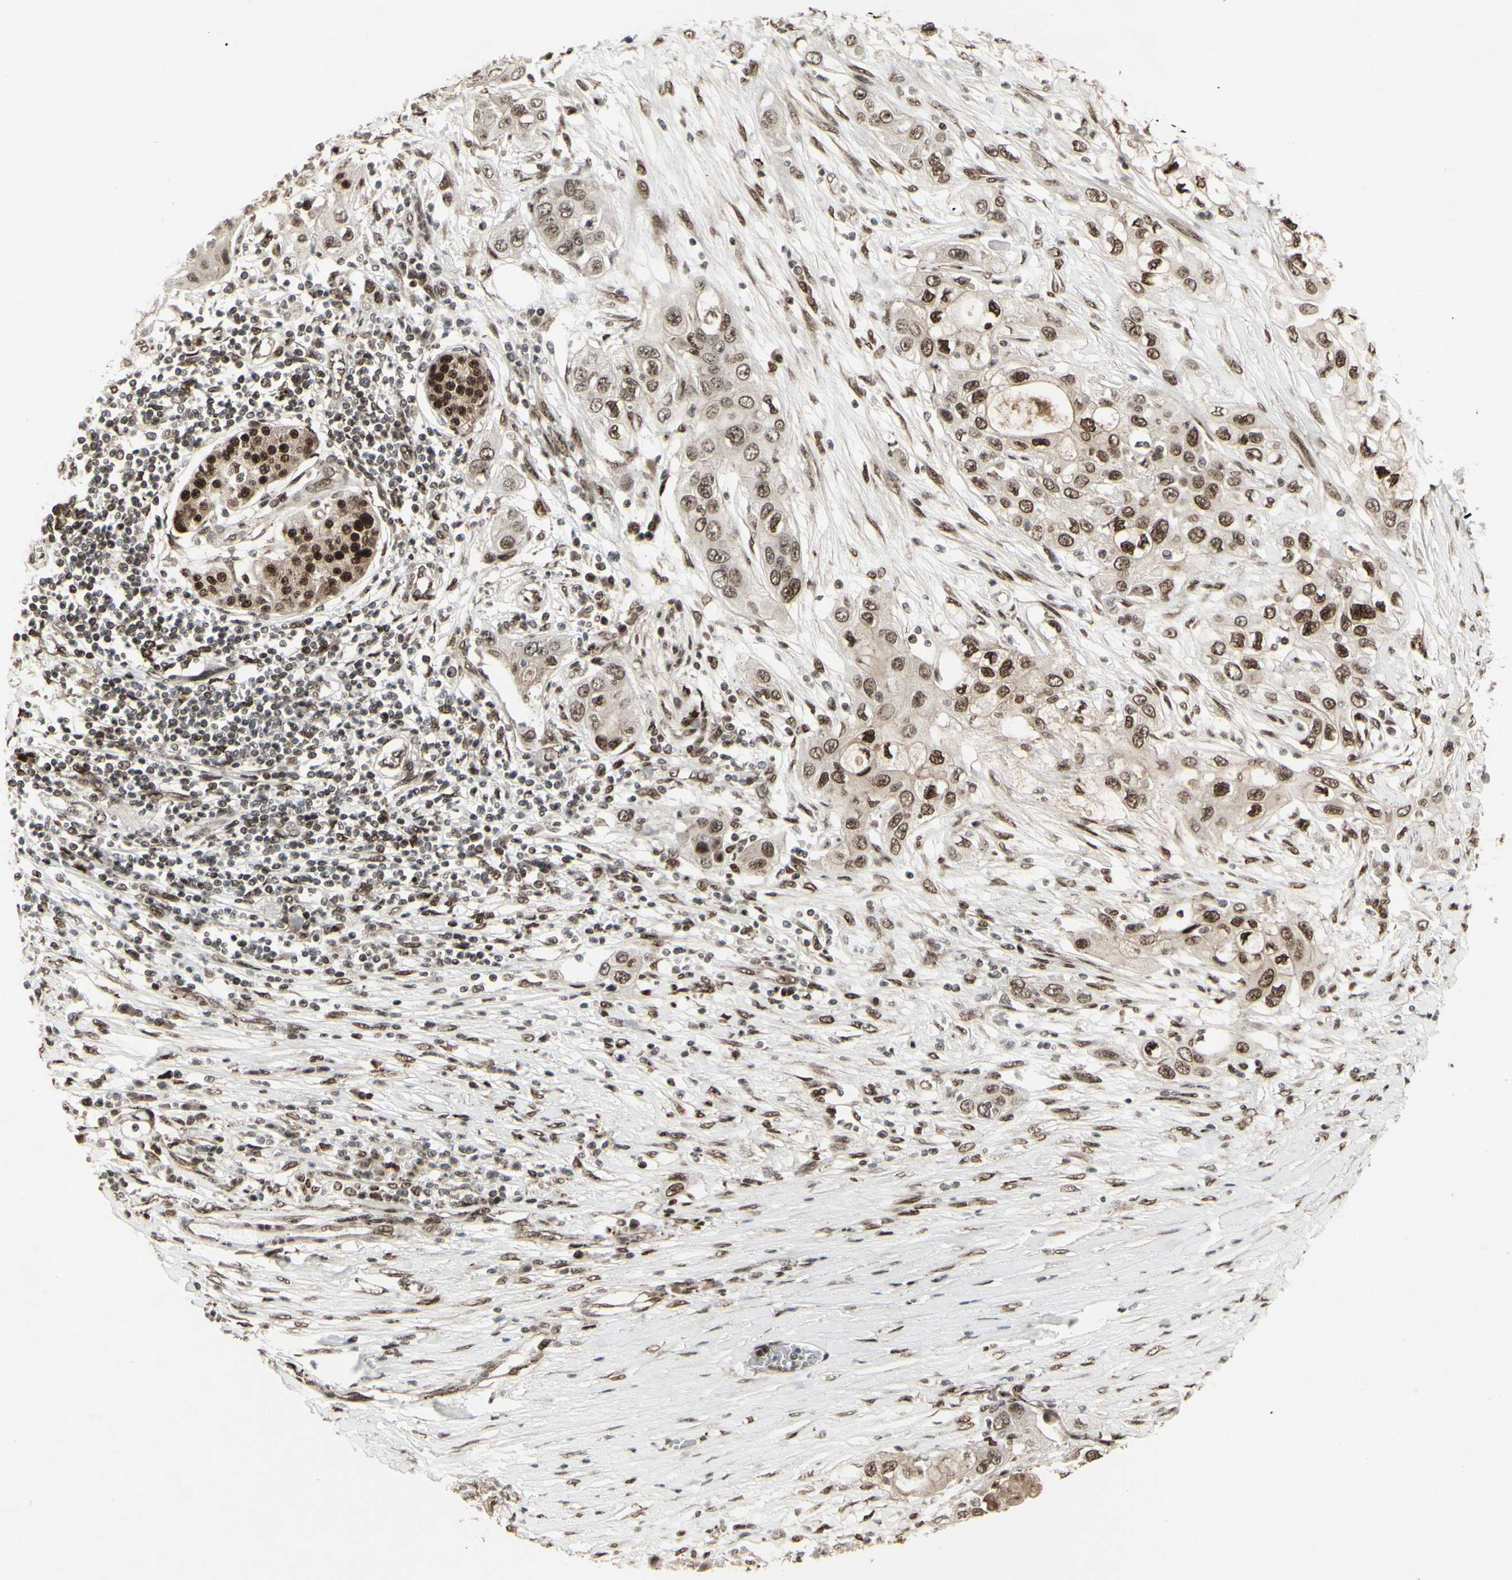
{"staining": {"intensity": "moderate", "quantity": ">75%", "location": "cytoplasmic/membranous,nuclear"}, "tissue": "pancreatic cancer", "cell_type": "Tumor cells", "image_type": "cancer", "snomed": [{"axis": "morphology", "description": "Adenocarcinoma, NOS"}, {"axis": "topography", "description": "Pancreas"}], "caption": "Adenocarcinoma (pancreatic) stained for a protein demonstrates moderate cytoplasmic/membranous and nuclear positivity in tumor cells.", "gene": "CBX1", "patient": {"sex": "female", "age": 70}}